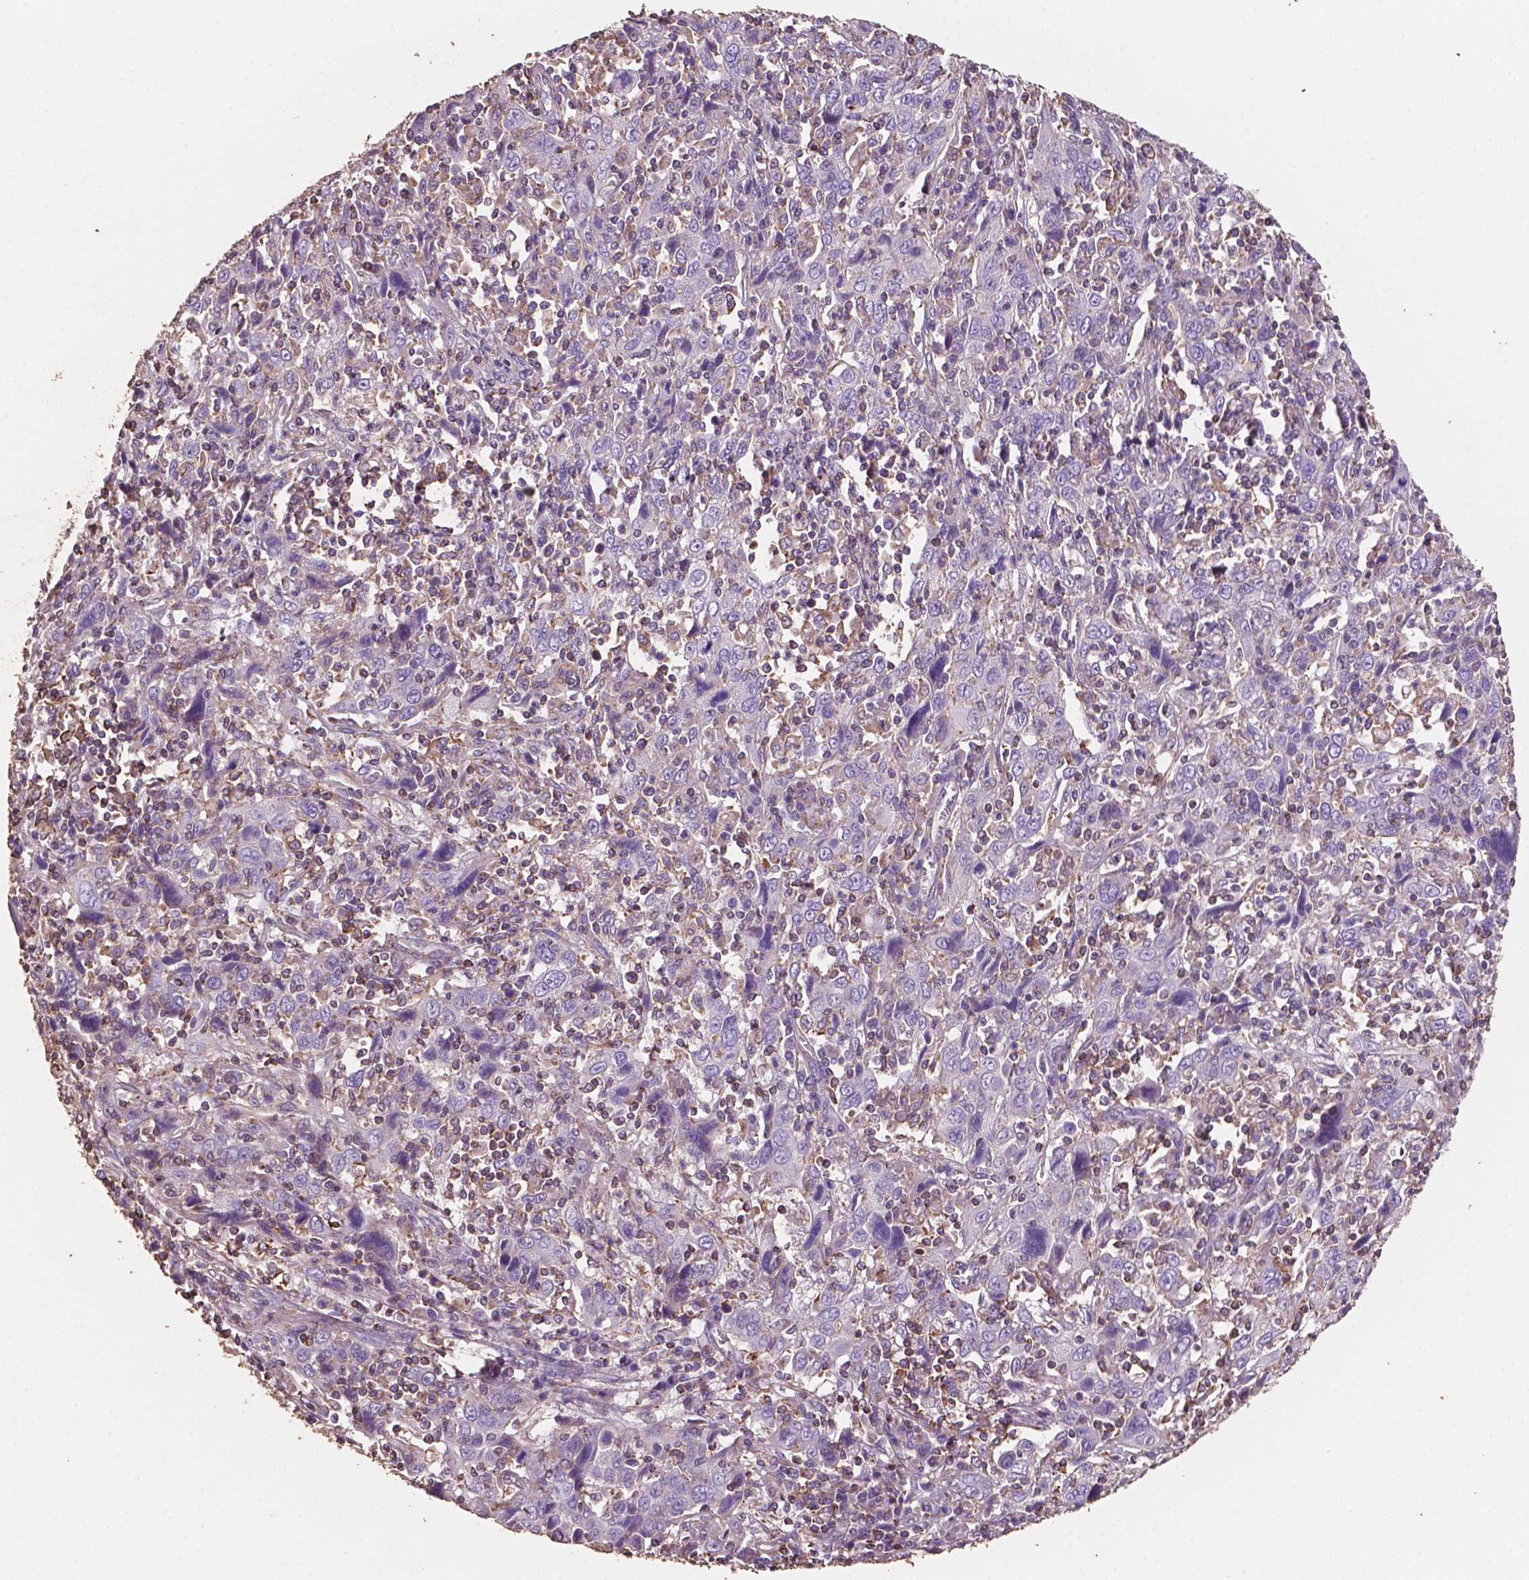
{"staining": {"intensity": "negative", "quantity": "none", "location": "none"}, "tissue": "cervical cancer", "cell_type": "Tumor cells", "image_type": "cancer", "snomed": [{"axis": "morphology", "description": "Squamous cell carcinoma, NOS"}, {"axis": "topography", "description": "Cervix"}], "caption": "IHC histopathology image of cervical cancer (squamous cell carcinoma) stained for a protein (brown), which exhibits no expression in tumor cells.", "gene": "COMMD4", "patient": {"sex": "female", "age": 46}}